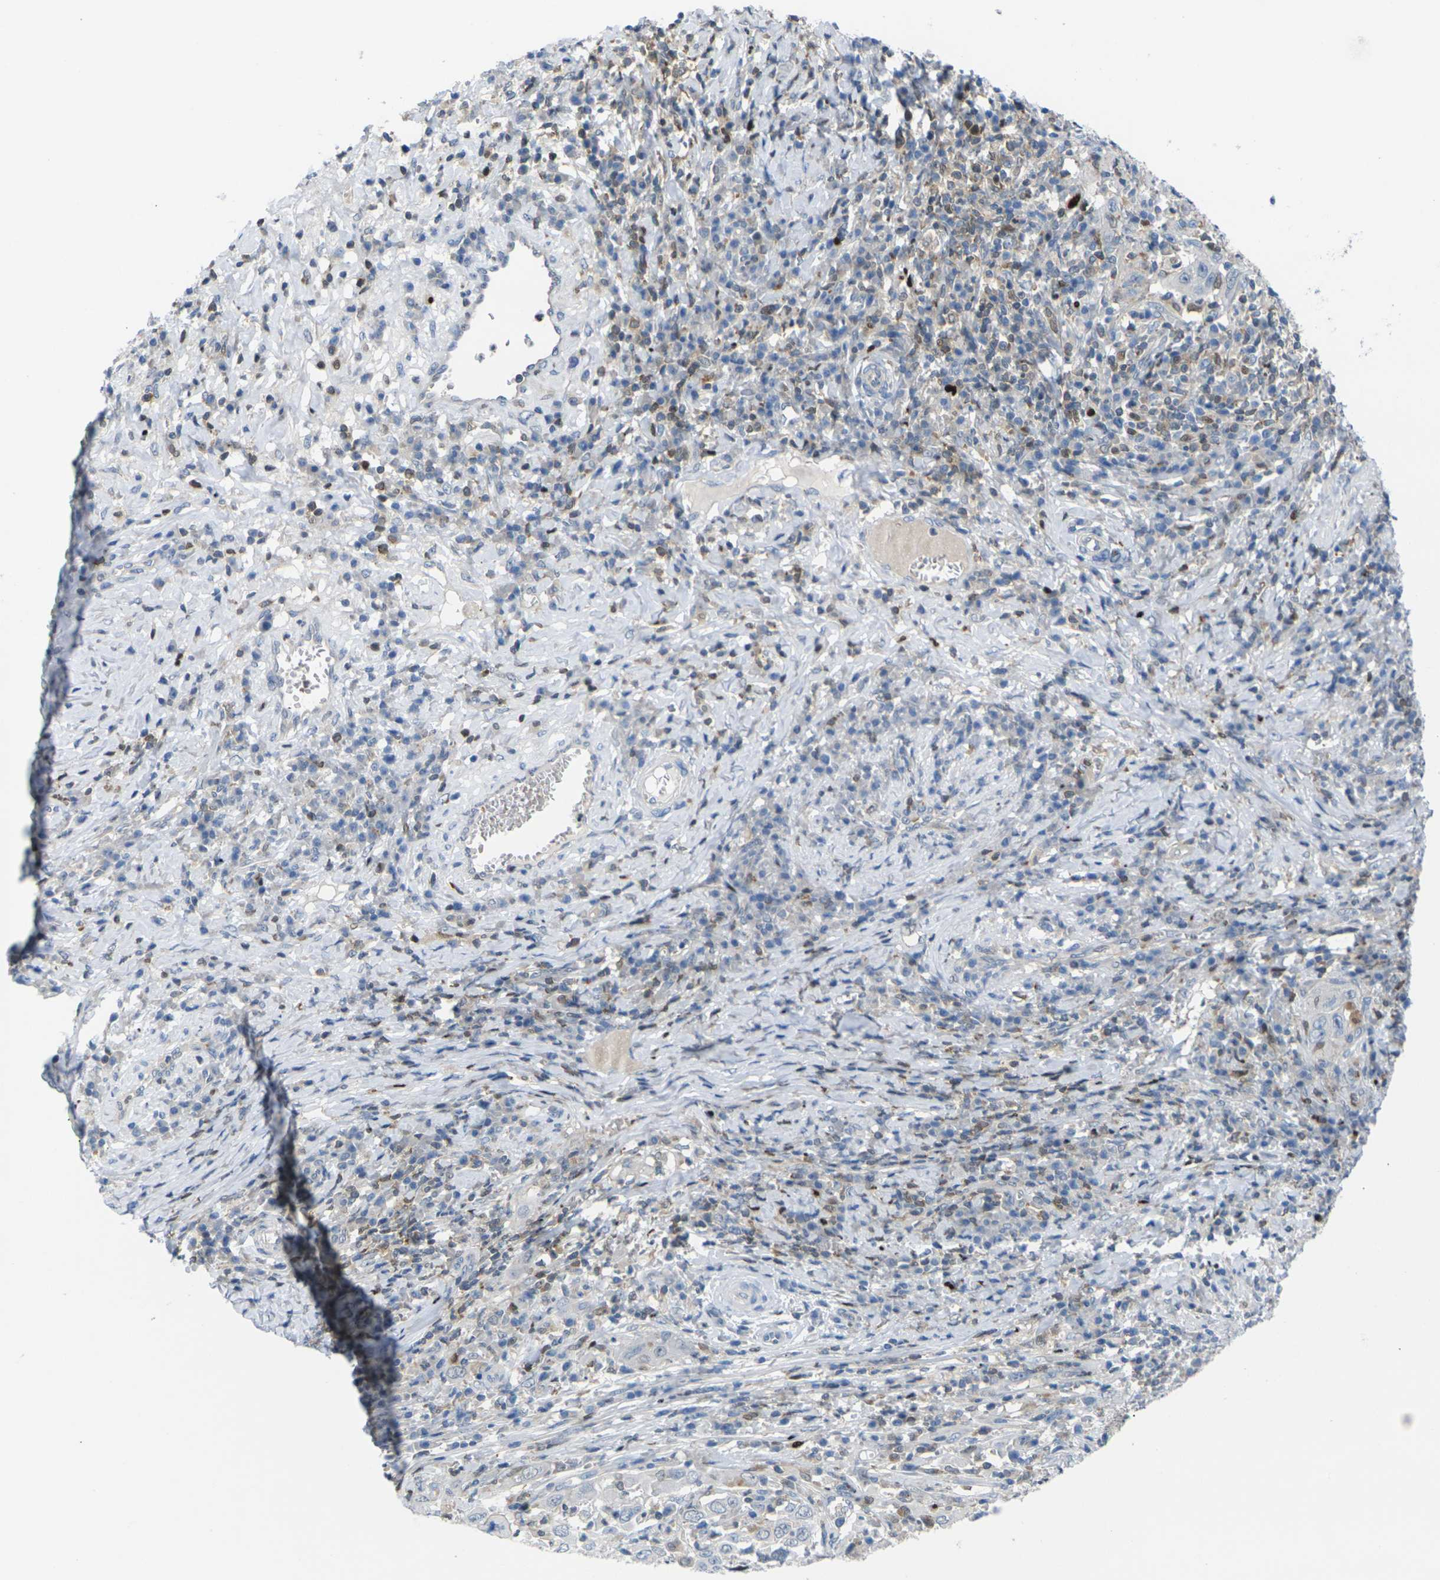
{"staining": {"intensity": "negative", "quantity": "none", "location": "none"}, "tissue": "cervical cancer", "cell_type": "Tumor cells", "image_type": "cancer", "snomed": [{"axis": "morphology", "description": "Squamous cell carcinoma, NOS"}, {"axis": "topography", "description": "Cervix"}], "caption": "The immunohistochemistry (IHC) photomicrograph has no significant staining in tumor cells of cervical cancer (squamous cell carcinoma) tissue. (DAB immunohistochemistry with hematoxylin counter stain).", "gene": "RPS6KA3", "patient": {"sex": "female", "age": 46}}